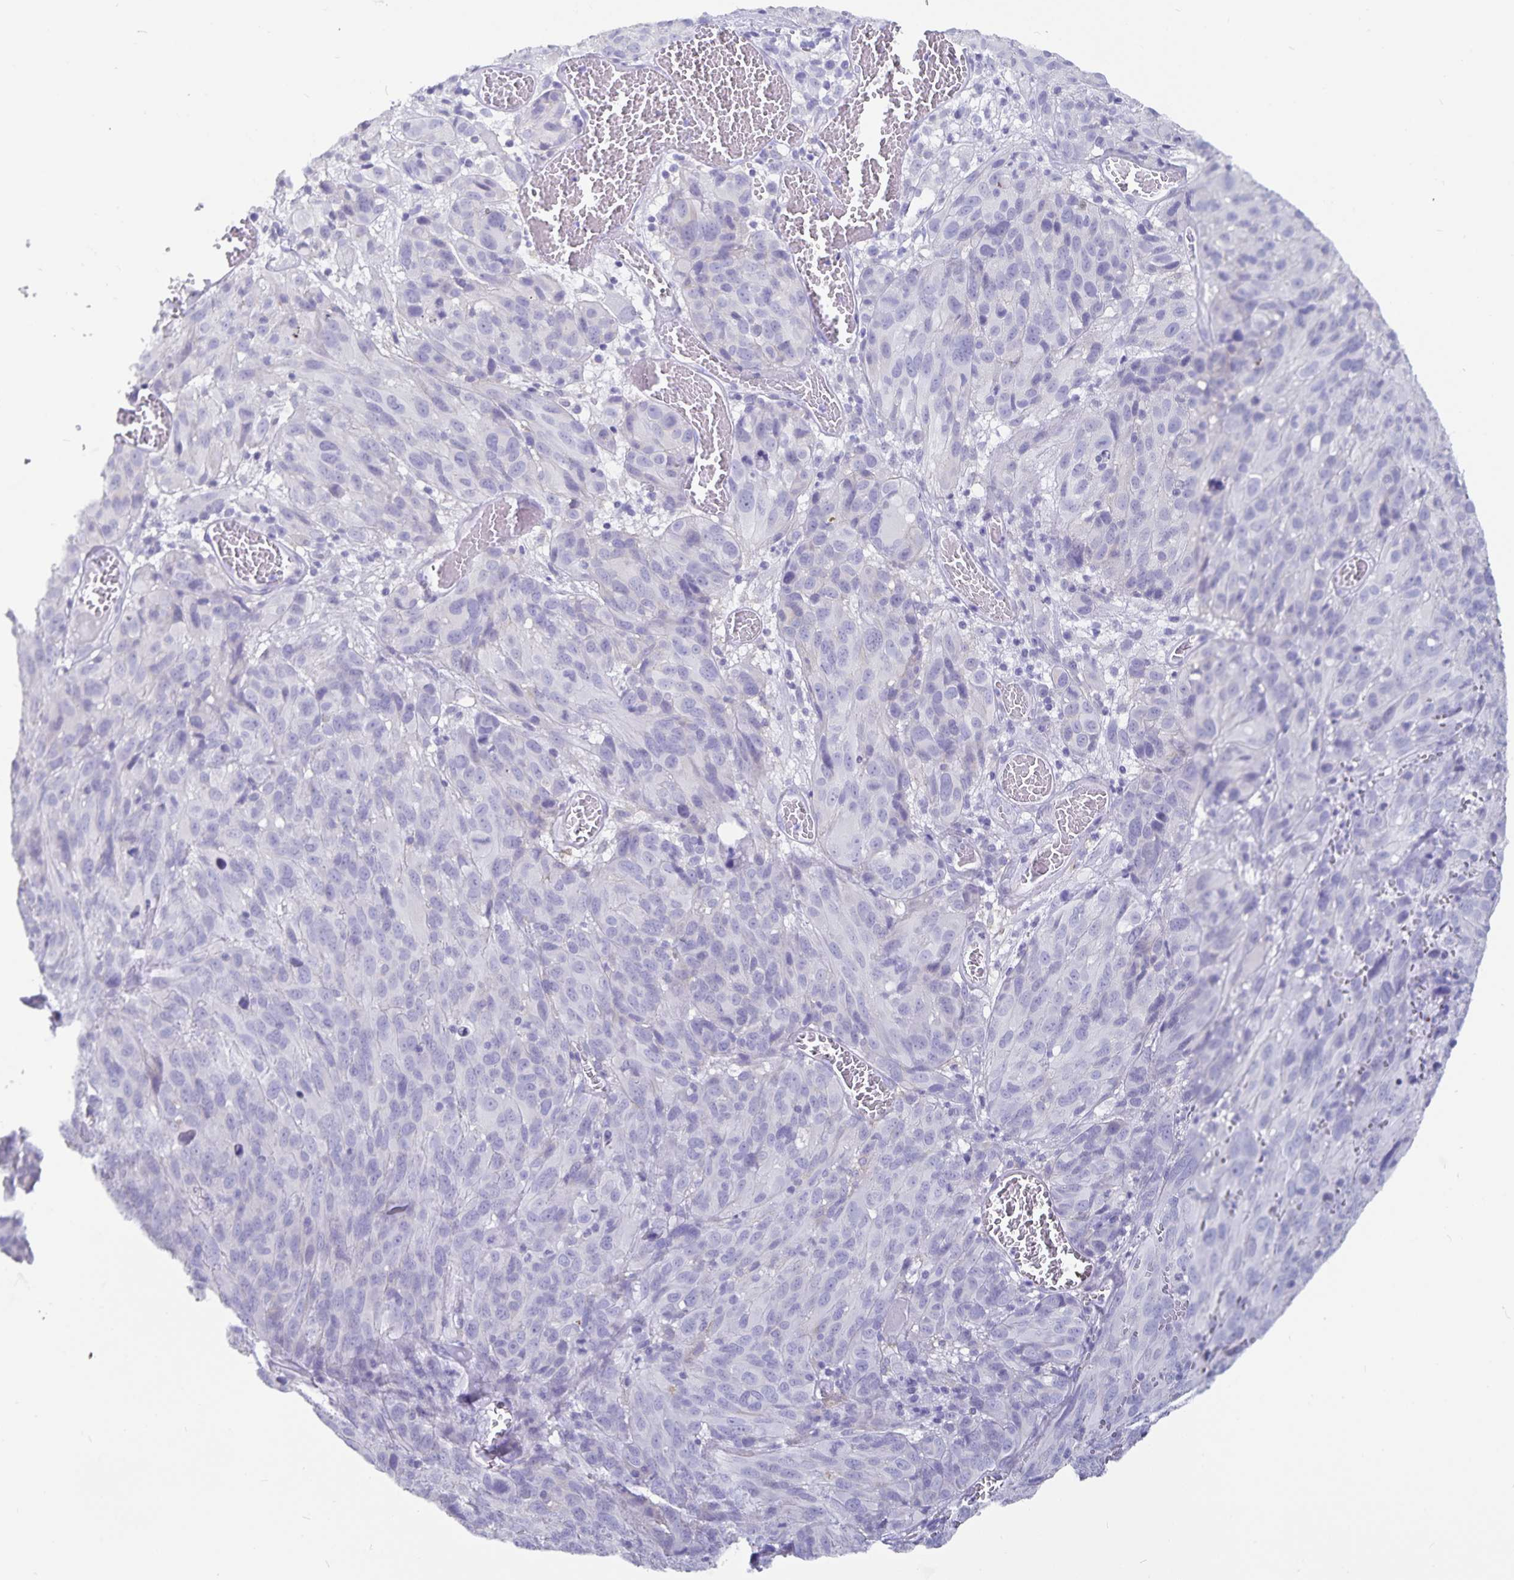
{"staining": {"intensity": "negative", "quantity": "none", "location": "none"}, "tissue": "melanoma", "cell_type": "Tumor cells", "image_type": "cancer", "snomed": [{"axis": "morphology", "description": "Malignant melanoma, NOS"}, {"axis": "topography", "description": "Skin"}], "caption": "Tumor cells are negative for protein expression in human malignant melanoma. (DAB IHC visualized using brightfield microscopy, high magnification).", "gene": "PLAC1", "patient": {"sex": "male", "age": 51}}